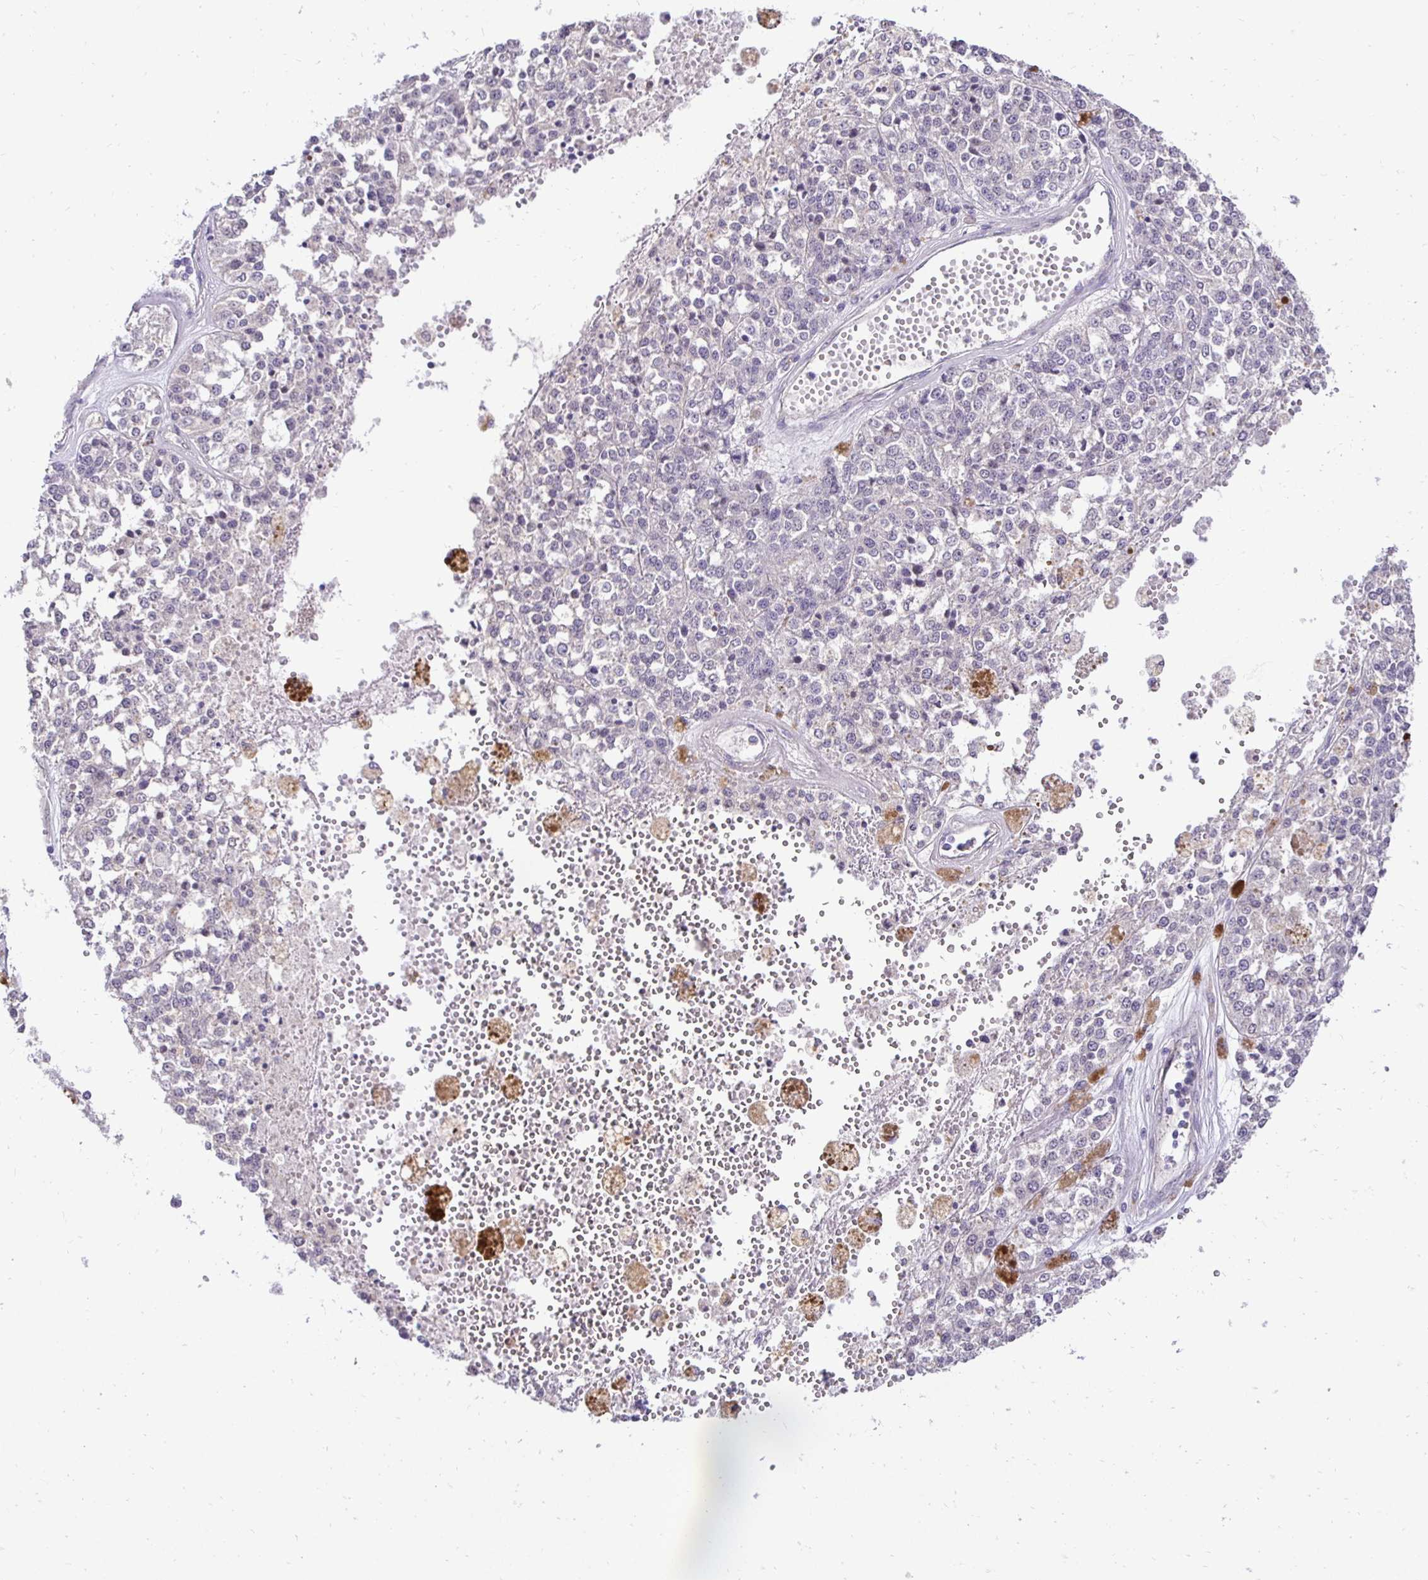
{"staining": {"intensity": "negative", "quantity": "none", "location": "none"}, "tissue": "melanoma", "cell_type": "Tumor cells", "image_type": "cancer", "snomed": [{"axis": "morphology", "description": "Malignant melanoma, Metastatic site"}, {"axis": "topography", "description": "Lymph node"}], "caption": "Image shows no significant protein expression in tumor cells of melanoma. Nuclei are stained in blue.", "gene": "SLC9A1", "patient": {"sex": "female", "age": 64}}